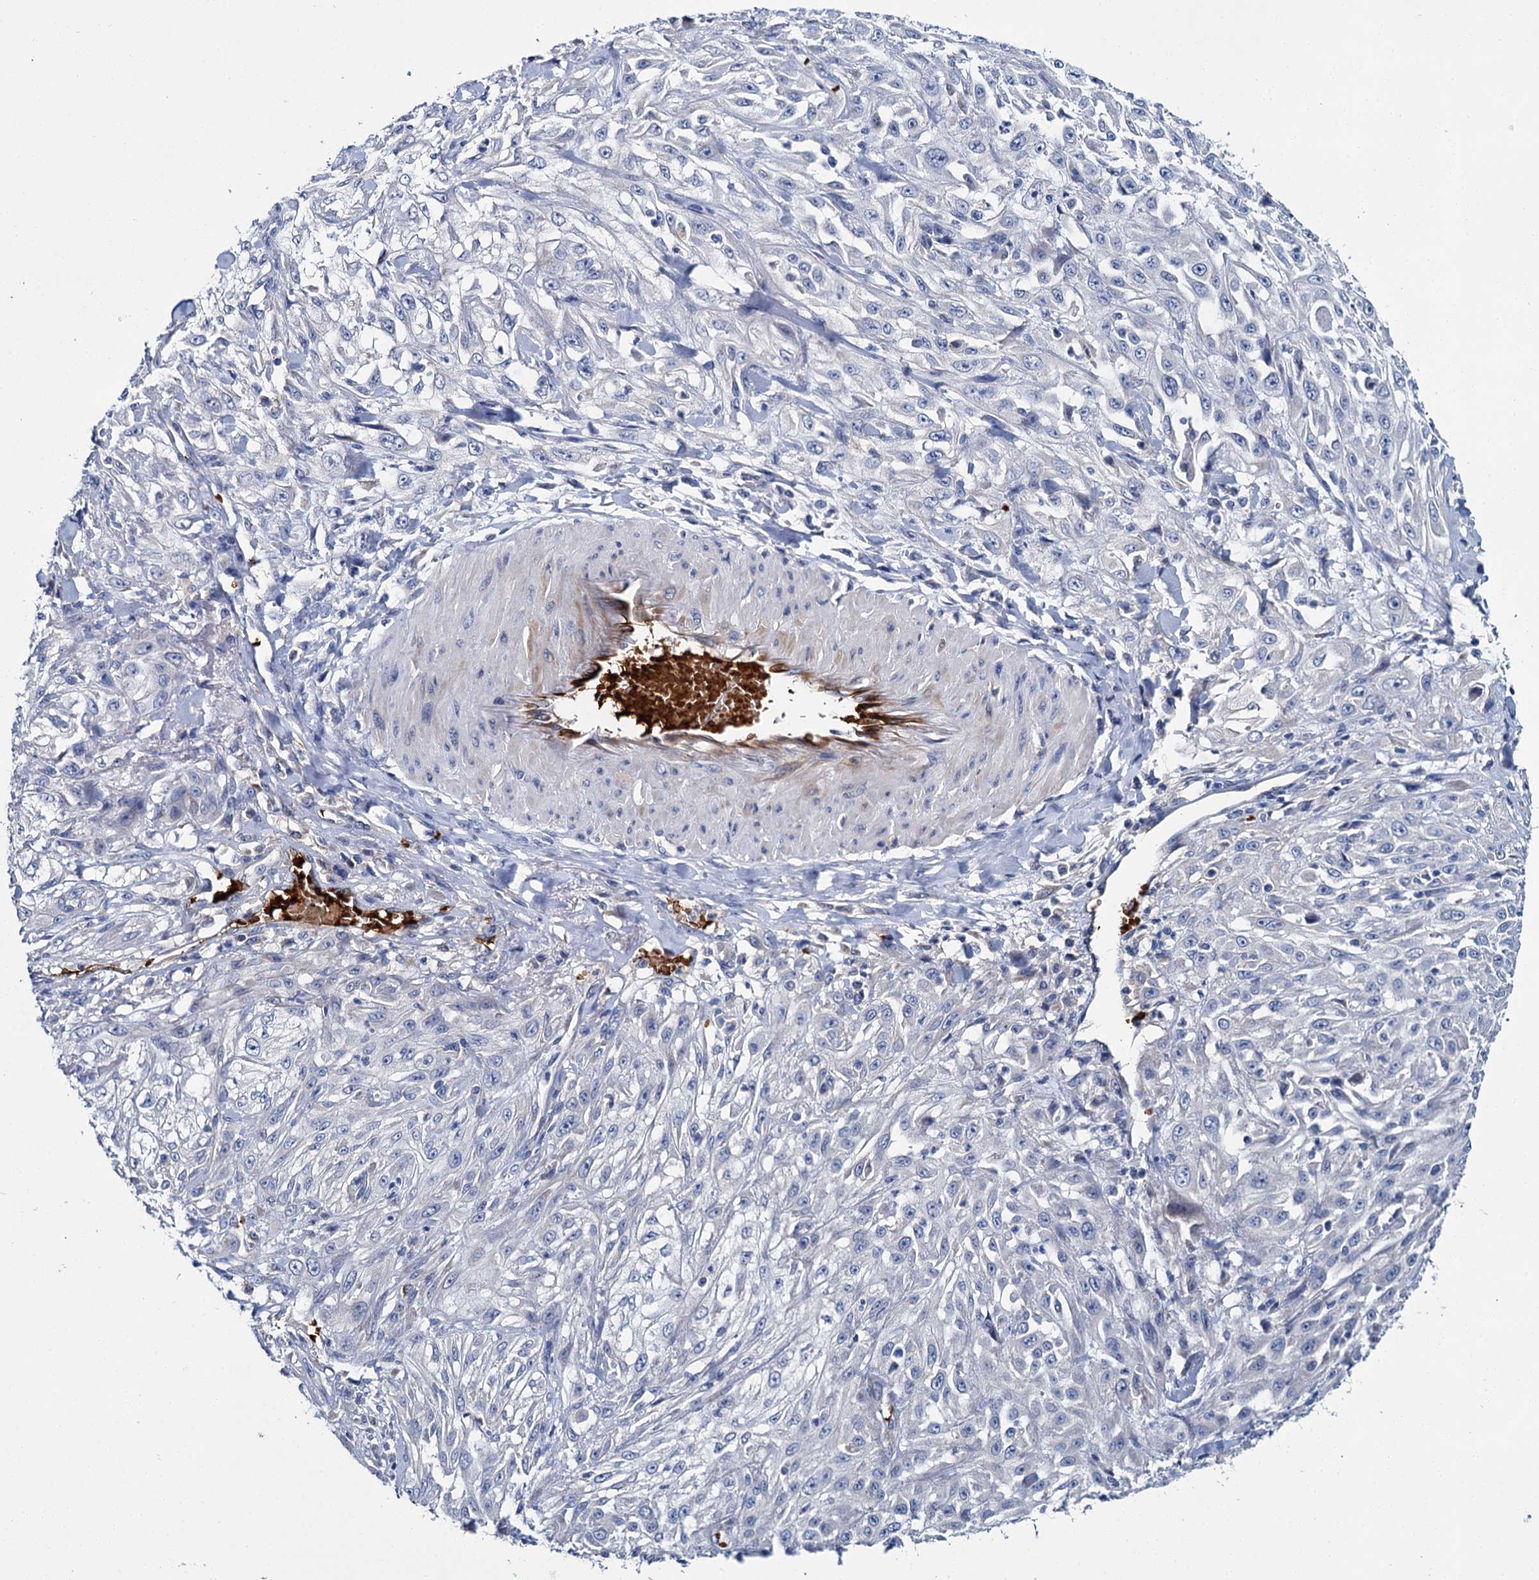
{"staining": {"intensity": "negative", "quantity": "none", "location": "none"}, "tissue": "skin cancer", "cell_type": "Tumor cells", "image_type": "cancer", "snomed": [{"axis": "morphology", "description": "Squamous cell carcinoma, NOS"}, {"axis": "morphology", "description": "Squamous cell carcinoma, metastatic, NOS"}, {"axis": "topography", "description": "Skin"}, {"axis": "topography", "description": "Lymph node"}], "caption": "High power microscopy image of an immunohistochemistry photomicrograph of skin cancer (metastatic squamous cell carcinoma), revealing no significant positivity in tumor cells.", "gene": "ATG2A", "patient": {"sex": "male", "age": 75}}